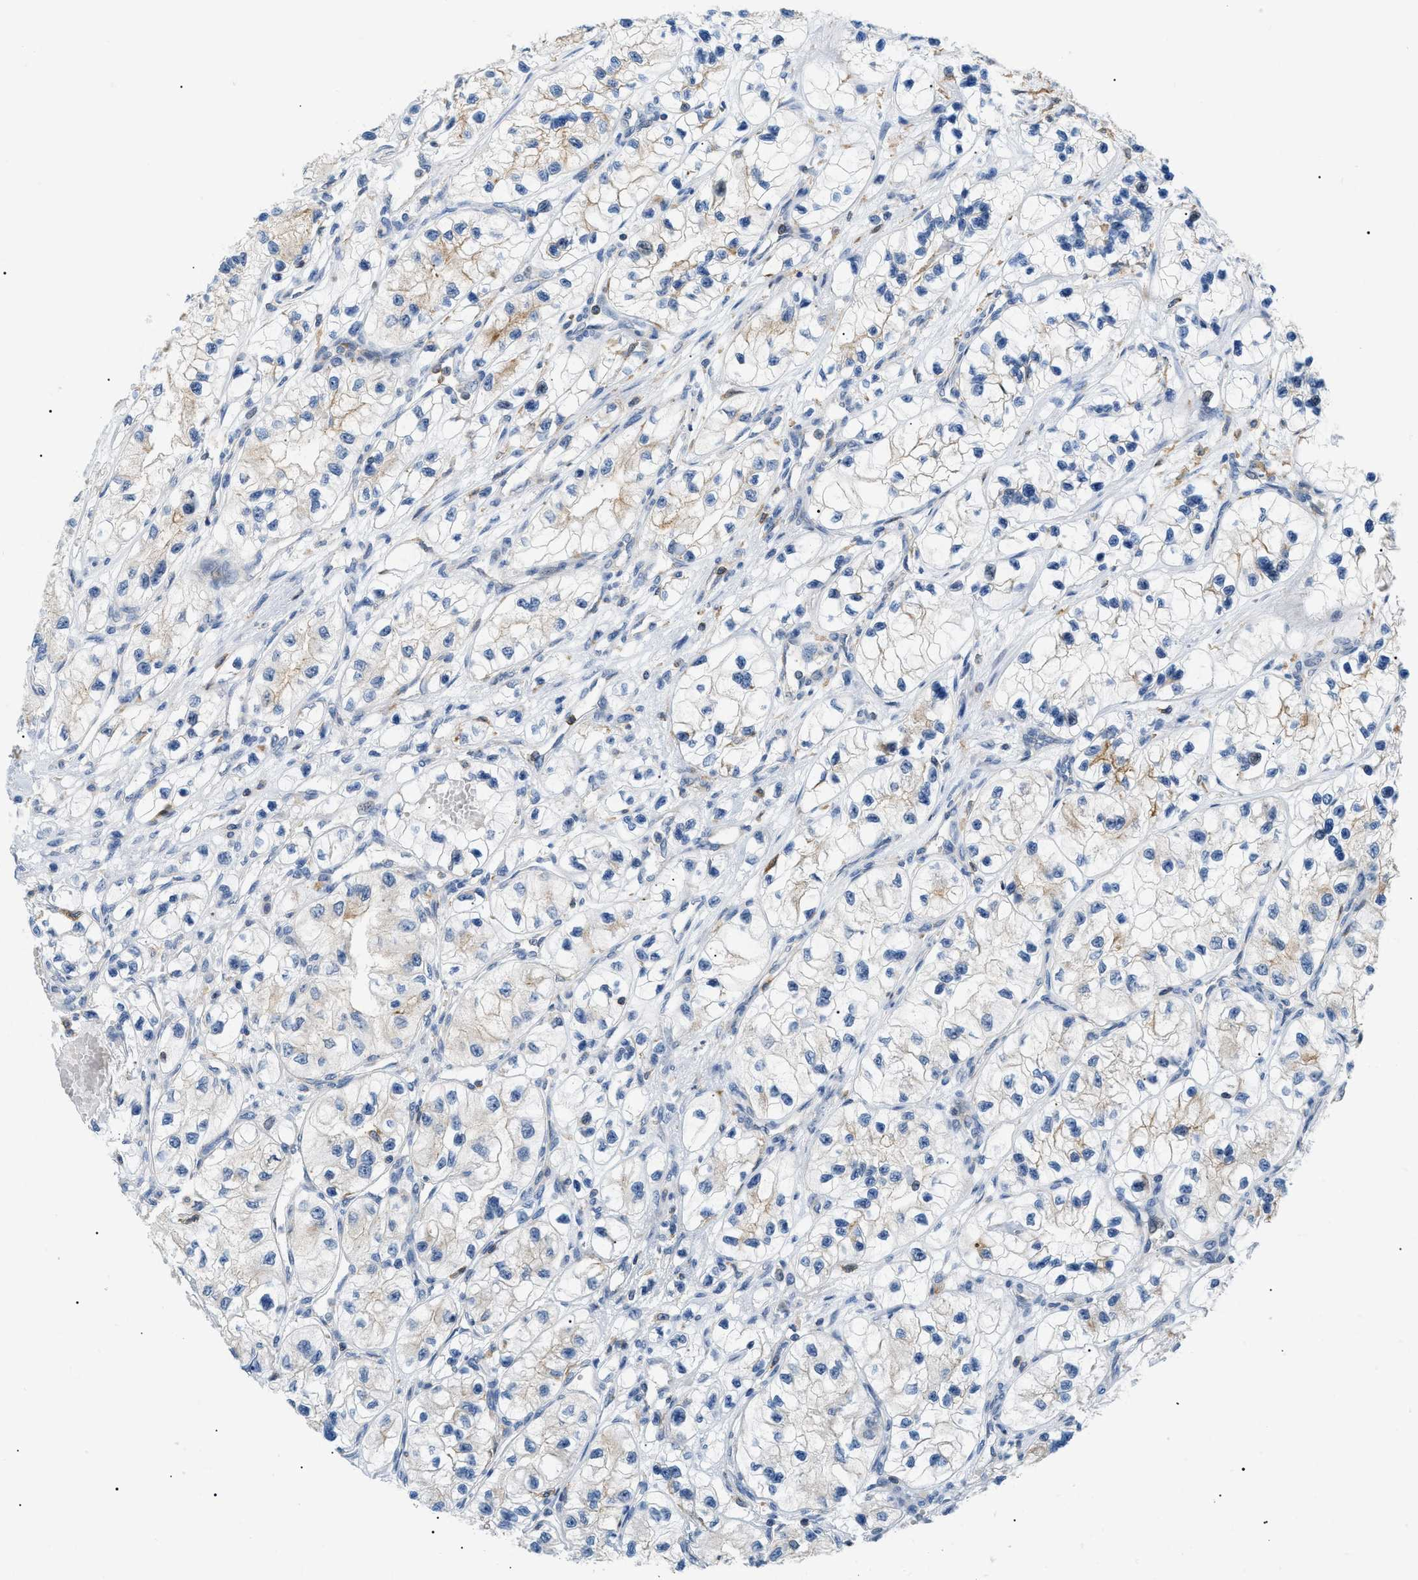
{"staining": {"intensity": "weak", "quantity": "<25%", "location": "cytoplasmic/membranous"}, "tissue": "renal cancer", "cell_type": "Tumor cells", "image_type": "cancer", "snomed": [{"axis": "morphology", "description": "Adenocarcinoma, NOS"}, {"axis": "topography", "description": "Kidney"}], "caption": "A photomicrograph of human renal adenocarcinoma is negative for staining in tumor cells. (Stains: DAB immunohistochemistry with hematoxylin counter stain, Microscopy: brightfield microscopy at high magnification).", "gene": "INPP5D", "patient": {"sex": "female", "age": 57}}